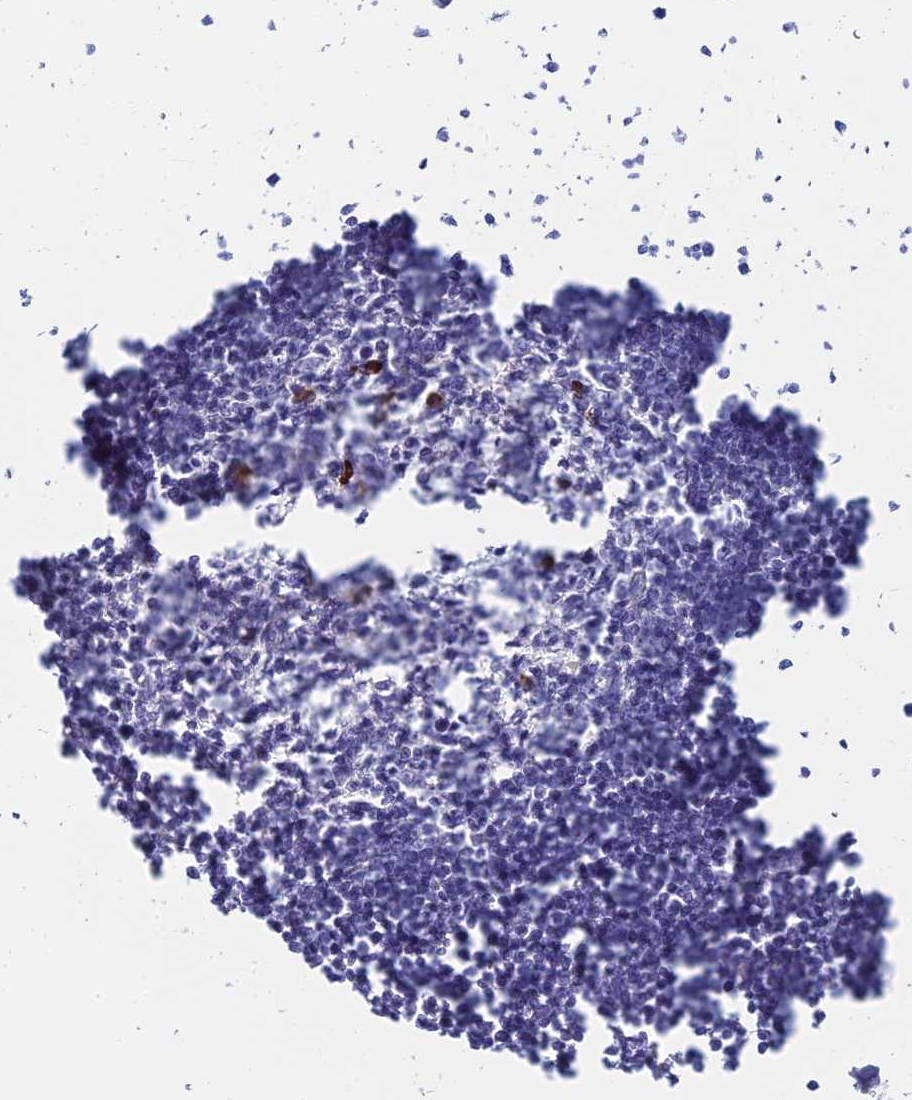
{"staining": {"intensity": "negative", "quantity": "none", "location": "none"}, "tissue": "lymph node", "cell_type": "Germinal center cells", "image_type": "normal", "snomed": [{"axis": "morphology", "description": "Normal tissue, NOS"}, {"axis": "morphology", "description": "Malignant melanoma, Metastatic site"}, {"axis": "topography", "description": "Lymph node"}], "caption": "DAB immunohistochemical staining of benign human lymph node exhibits no significant expression in germinal center cells. The staining is performed using DAB brown chromogen with nuclei counter-stained in using hematoxylin.", "gene": "CEP152", "patient": {"sex": "male", "age": 41}}